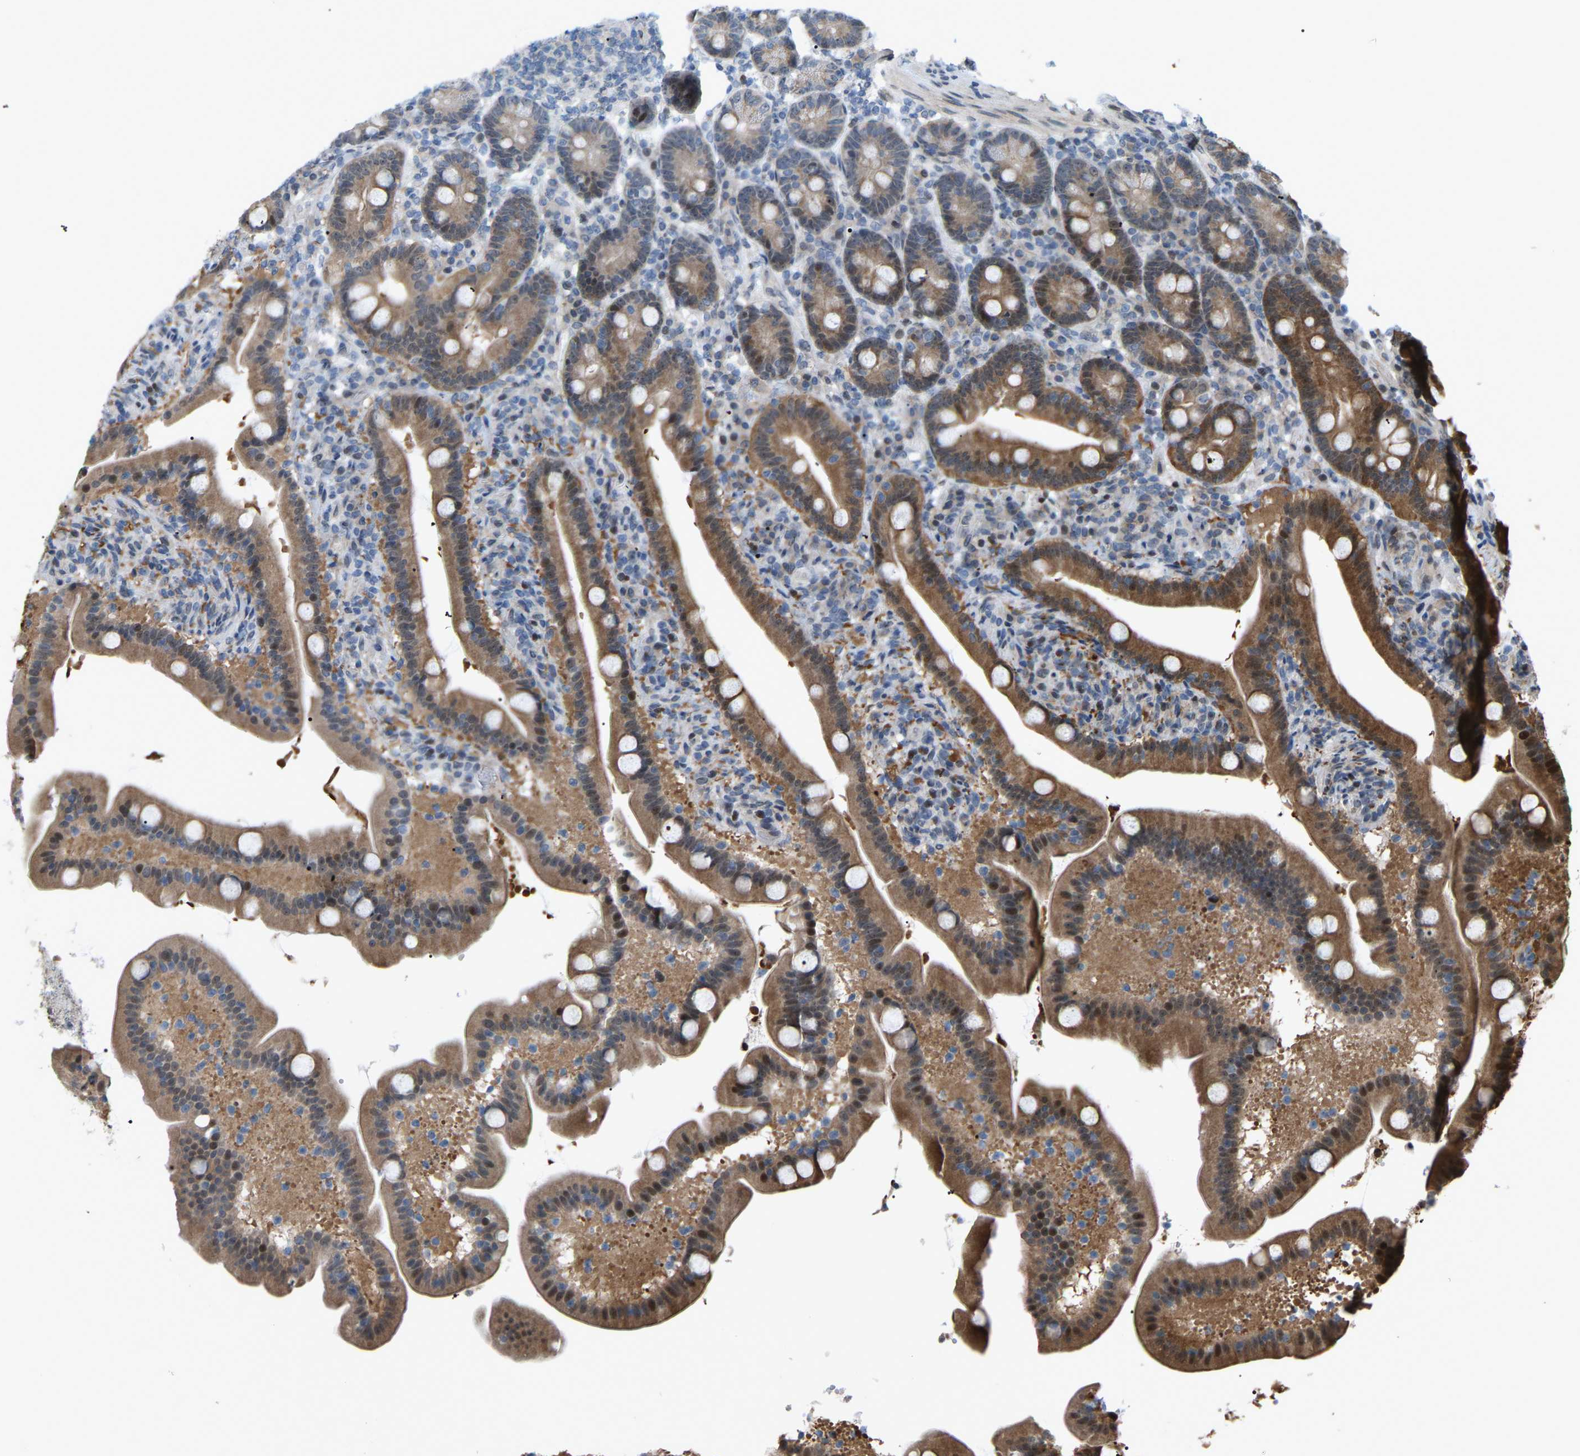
{"staining": {"intensity": "moderate", "quantity": ">75%", "location": "cytoplasmic/membranous,nuclear"}, "tissue": "duodenum", "cell_type": "Glandular cells", "image_type": "normal", "snomed": [{"axis": "morphology", "description": "Normal tissue, NOS"}, {"axis": "topography", "description": "Duodenum"}], "caption": "Approximately >75% of glandular cells in normal duodenum demonstrate moderate cytoplasmic/membranous,nuclear protein positivity as visualized by brown immunohistochemical staining.", "gene": "CROT", "patient": {"sex": "male", "age": 54}}